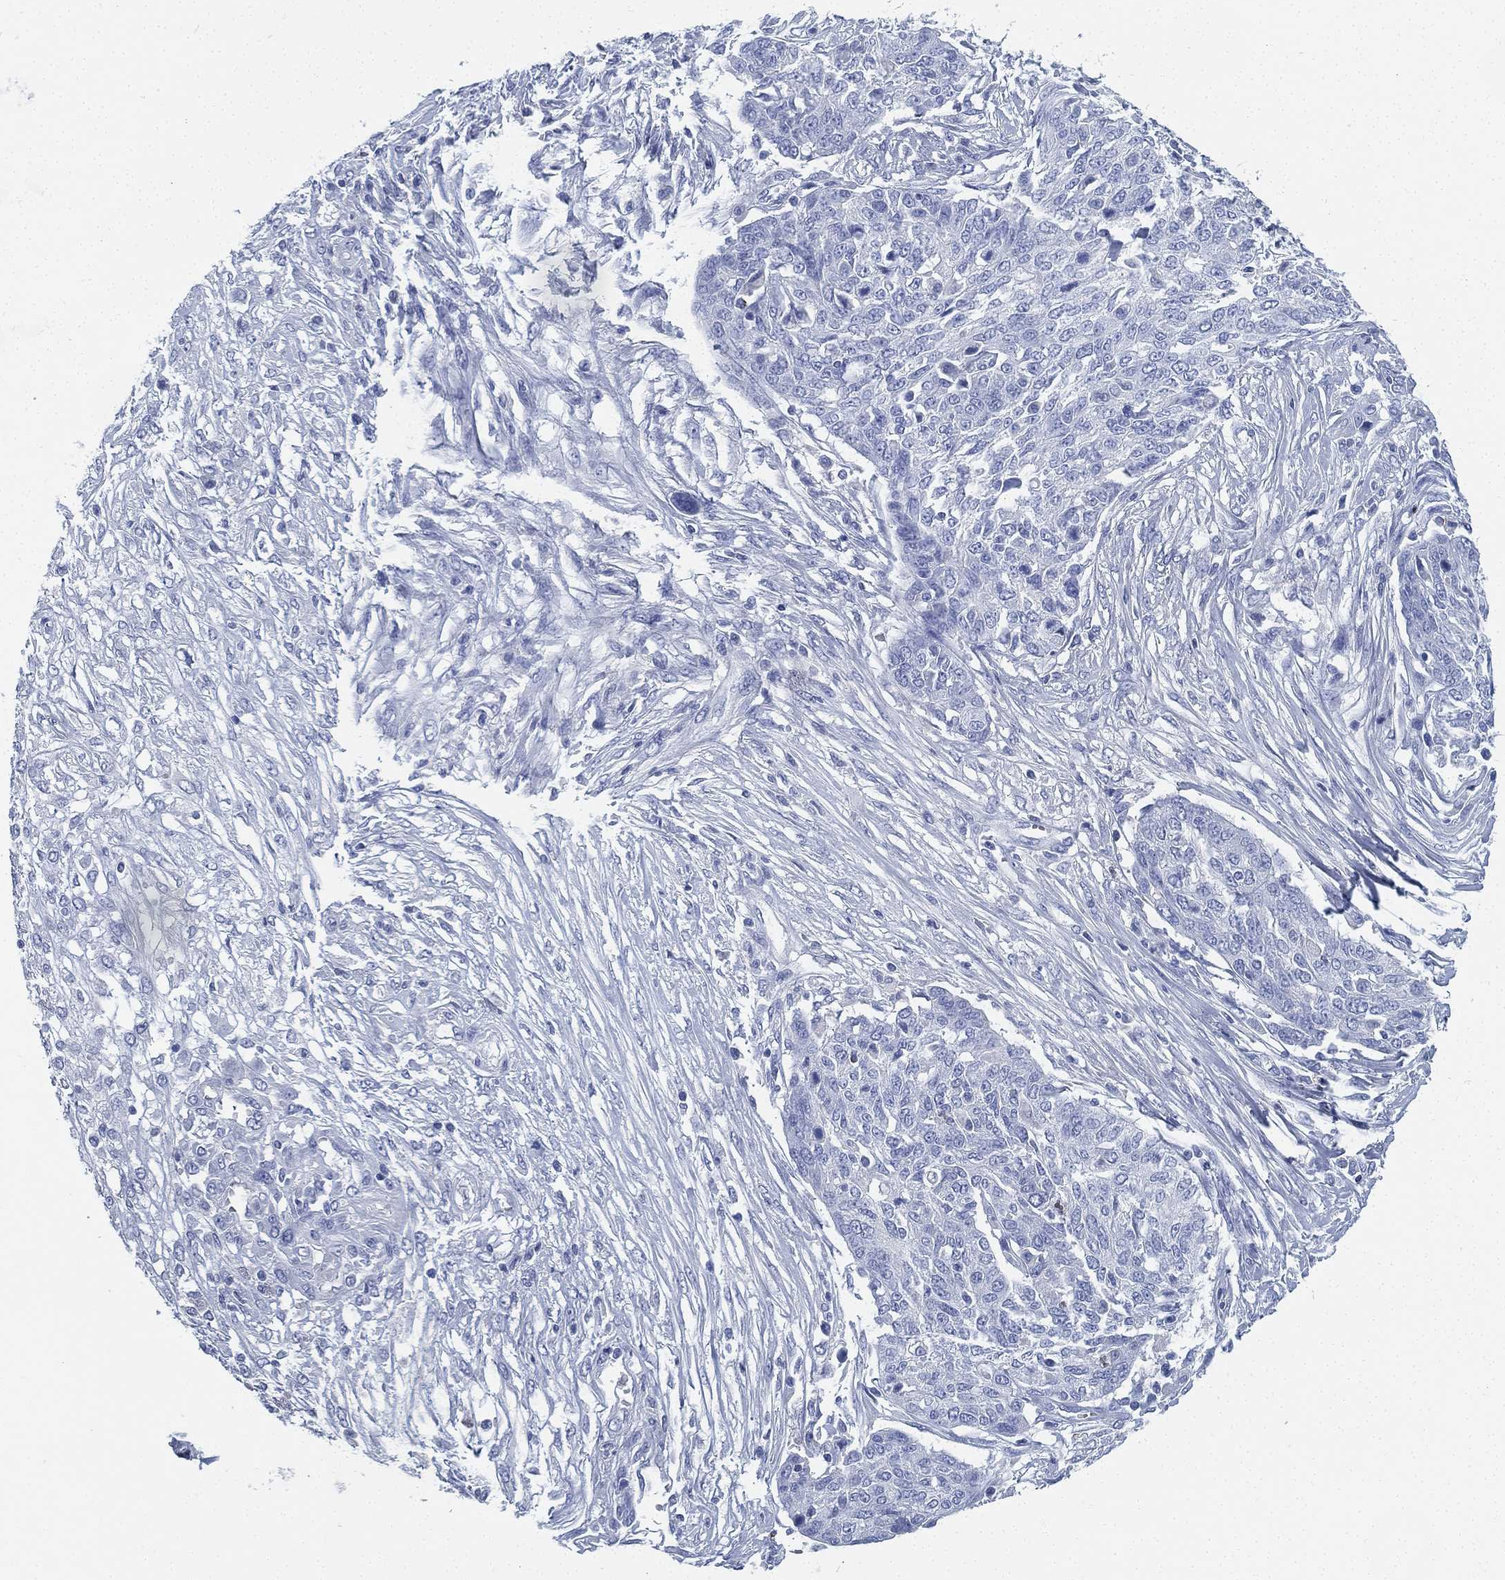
{"staining": {"intensity": "negative", "quantity": "none", "location": "none"}, "tissue": "ovarian cancer", "cell_type": "Tumor cells", "image_type": "cancer", "snomed": [{"axis": "morphology", "description": "Cystadenocarcinoma, serous, NOS"}, {"axis": "topography", "description": "Ovary"}], "caption": "This image is of serous cystadenocarcinoma (ovarian) stained with IHC to label a protein in brown with the nuclei are counter-stained blue. There is no expression in tumor cells. (Brightfield microscopy of DAB IHC at high magnification).", "gene": "DEFB121", "patient": {"sex": "female", "age": 67}}